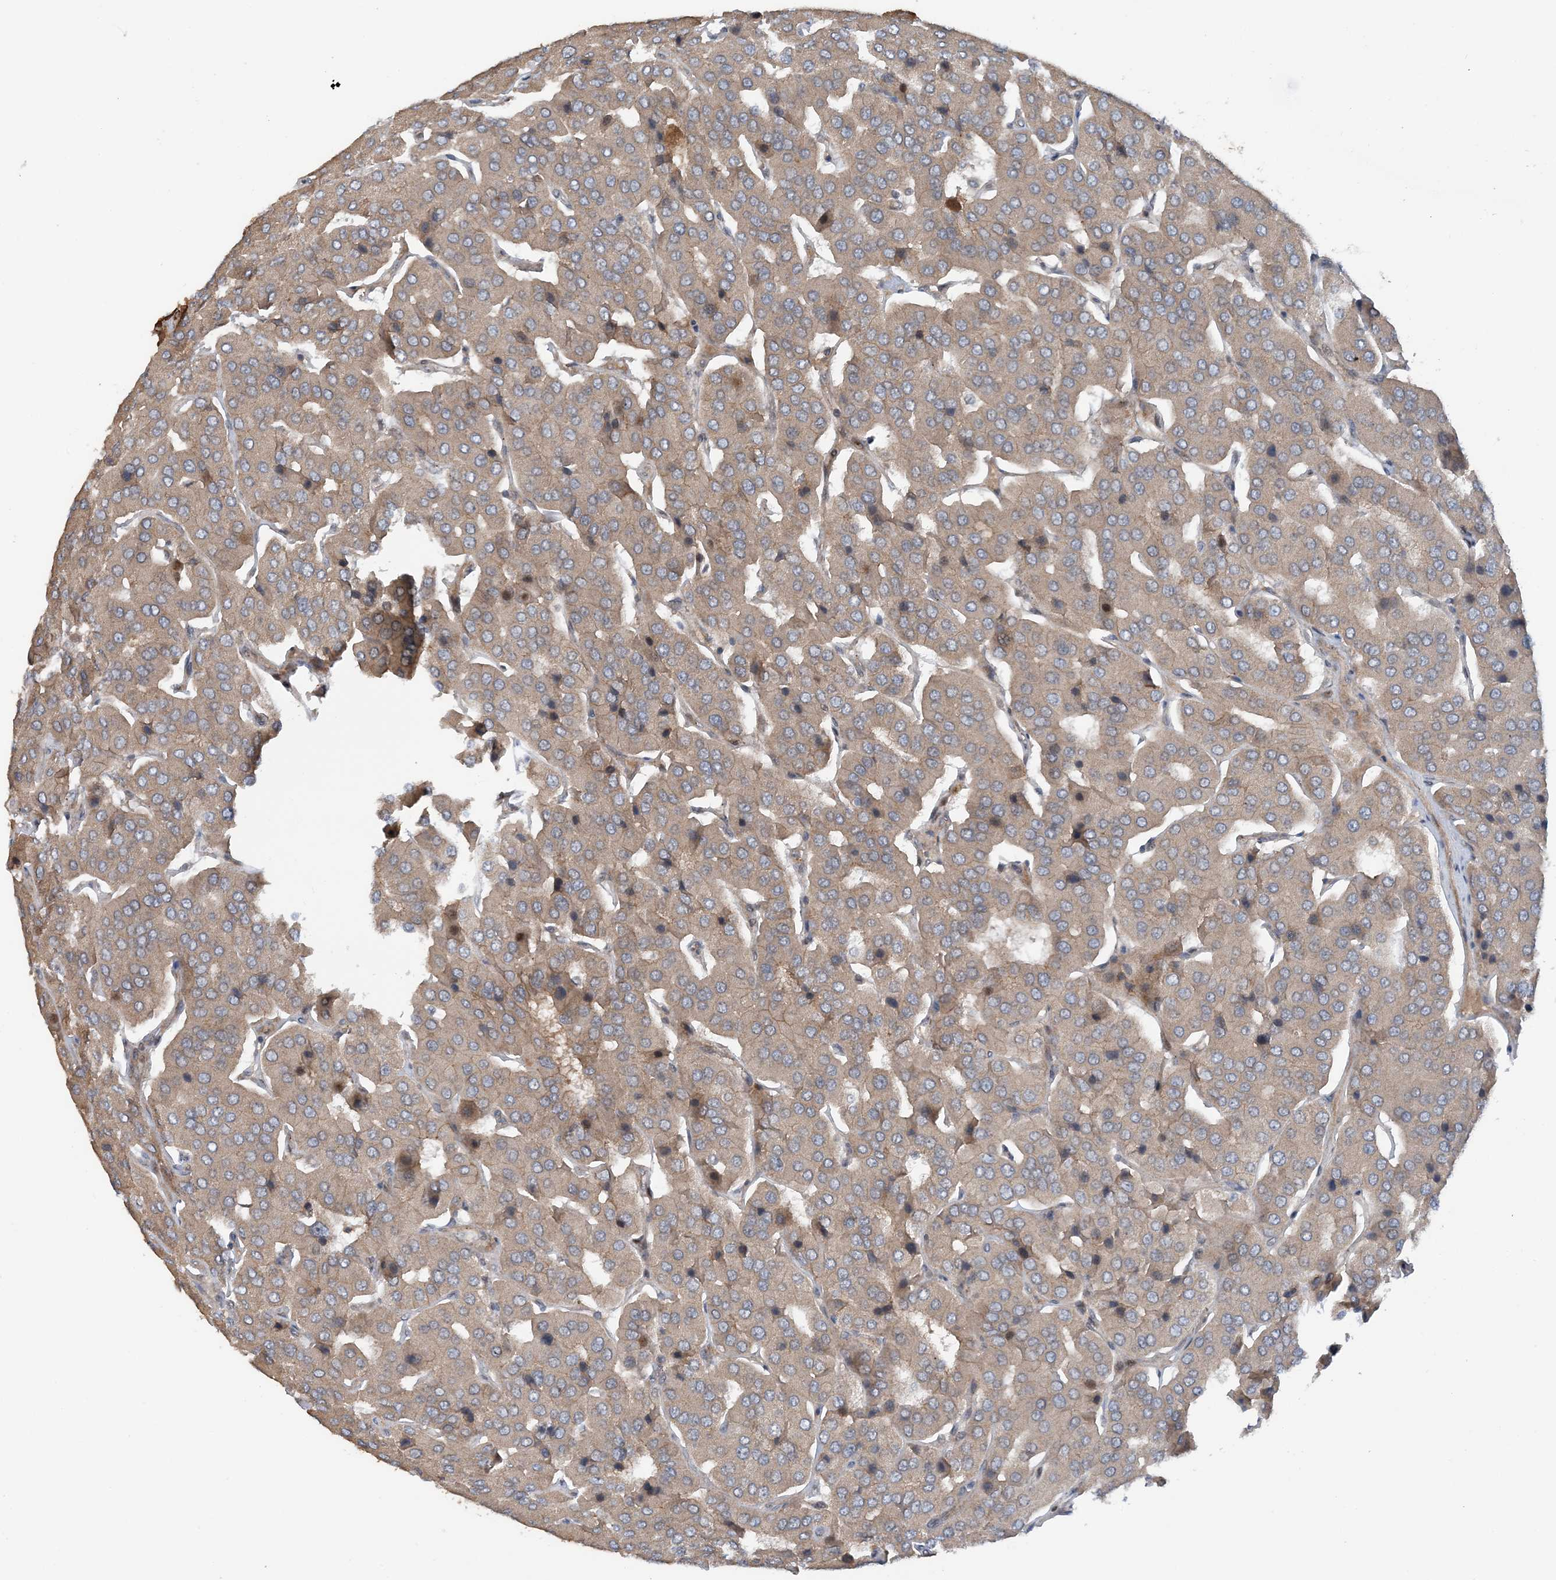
{"staining": {"intensity": "weak", "quantity": ">75%", "location": "cytoplasmic/membranous"}, "tissue": "parathyroid gland", "cell_type": "Glandular cells", "image_type": "normal", "snomed": [{"axis": "morphology", "description": "Normal tissue, NOS"}, {"axis": "morphology", "description": "Adenoma, NOS"}, {"axis": "topography", "description": "Parathyroid gland"}], "caption": "A brown stain labels weak cytoplasmic/membranous positivity of a protein in glandular cells of benign human parathyroid gland. Nuclei are stained in blue.", "gene": "HEMK1", "patient": {"sex": "female", "age": 86}}